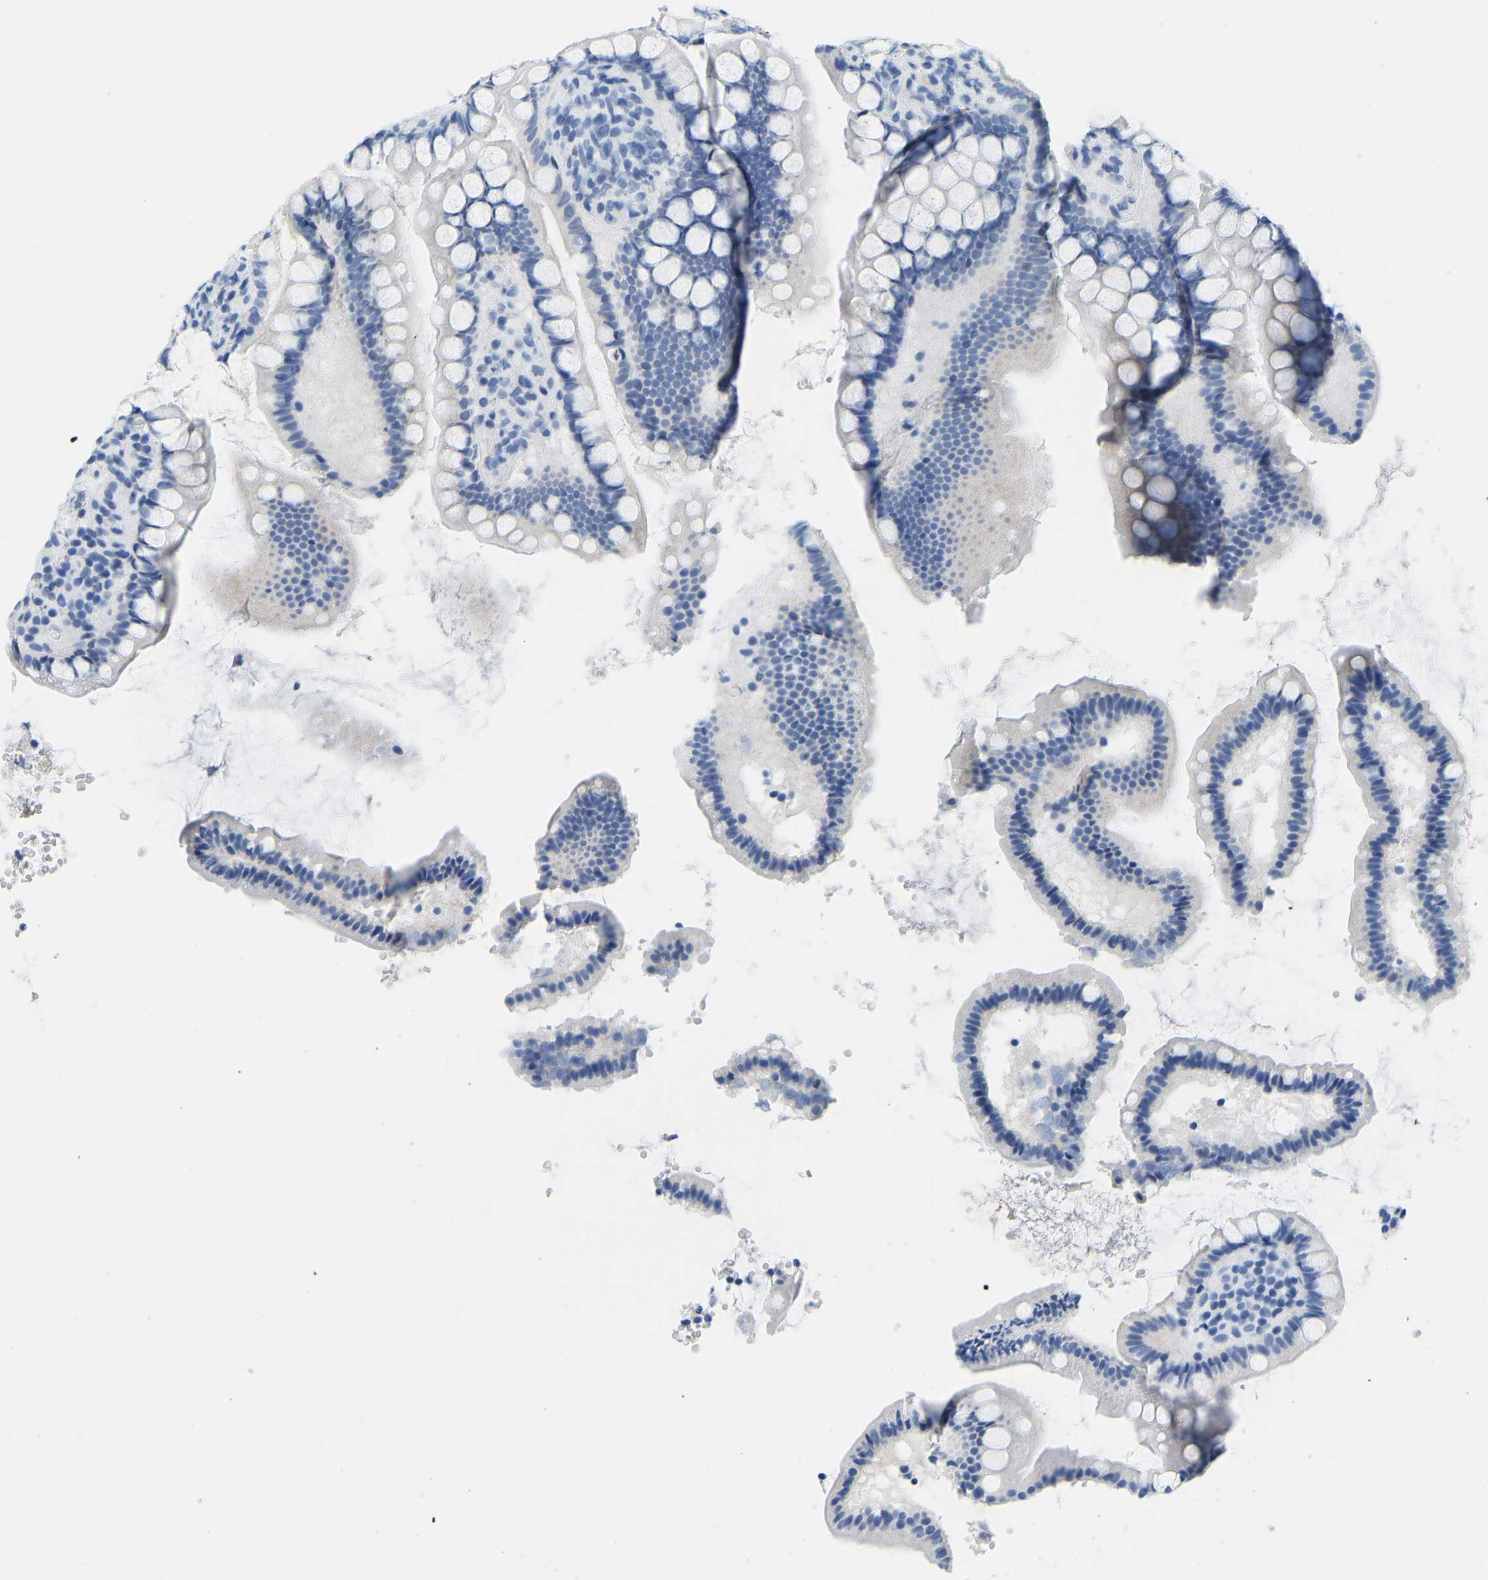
{"staining": {"intensity": "negative", "quantity": "none", "location": "none"}, "tissue": "small intestine", "cell_type": "Glandular cells", "image_type": "normal", "snomed": [{"axis": "morphology", "description": "Normal tissue, NOS"}, {"axis": "topography", "description": "Small intestine"}], "caption": "Immunohistochemistry micrograph of benign small intestine stained for a protein (brown), which displays no staining in glandular cells. (DAB (3,3'-diaminobenzidine) immunohistochemistry visualized using brightfield microscopy, high magnification).", "gene": "SERPINB3", "patient": {"sex": "female", "age": 84}}